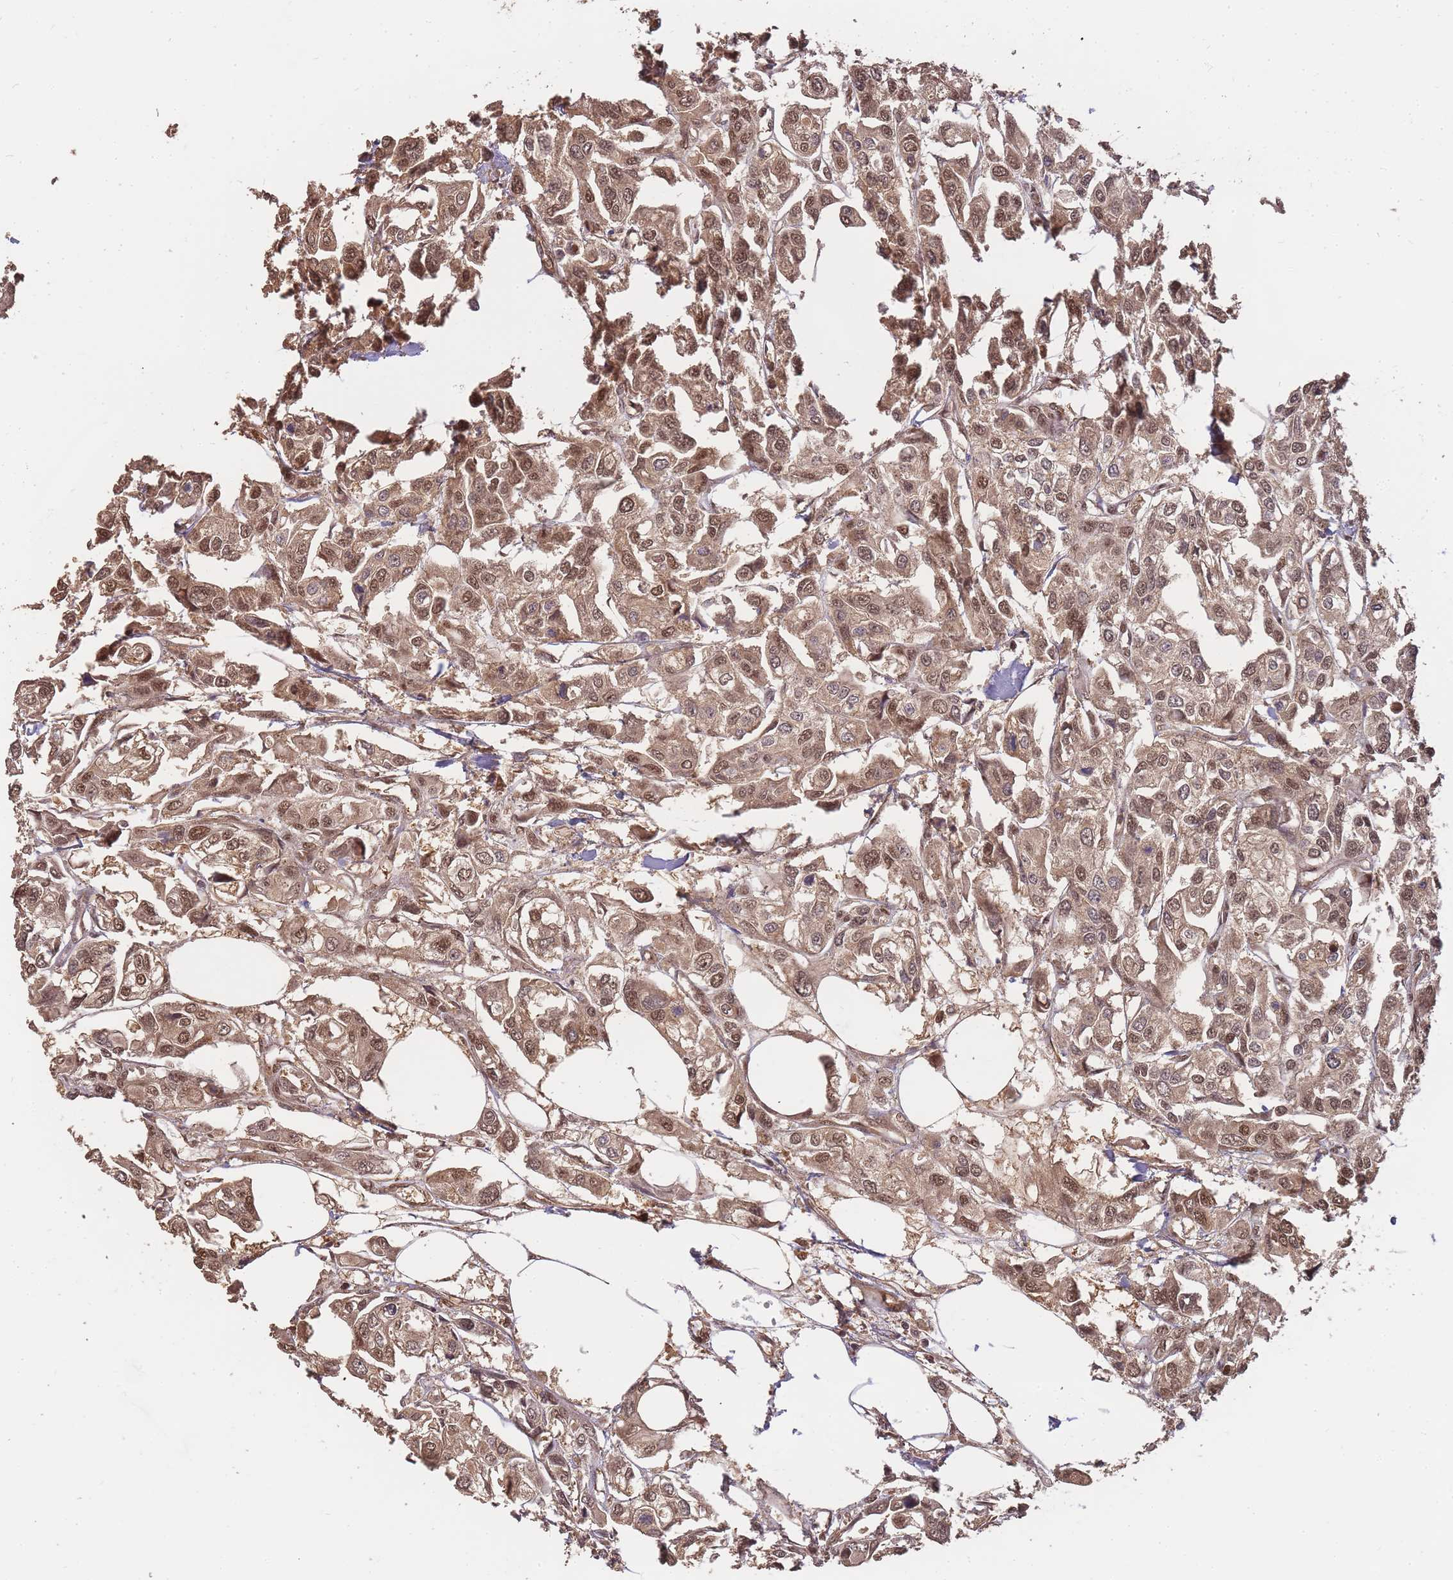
{"staining": {"intensity": "moderate", "quantity": ">75%", "location": "cytoplasmic/membranous,nuclear"}, "tissue": "urothelial cancer", "cell_type": "Tumor cells", "image_type": "cancer", "snomed": [{"axis": "morphology", "description": "Urothelial carcinoma, High grade"}, {"axis": "topography", "description": "Urinary bladder"}], "caption": "An immunohistochemistry photomicrograph of neoplastic tissue is shown. Protein staining in brown highlights moderate cytoplasmic/membranous and nuclear positivity in urothelial cancer within tumor cells.", "gene": "CDKN2AIPNL", "patient": {"sex": "male", "age": 67}}